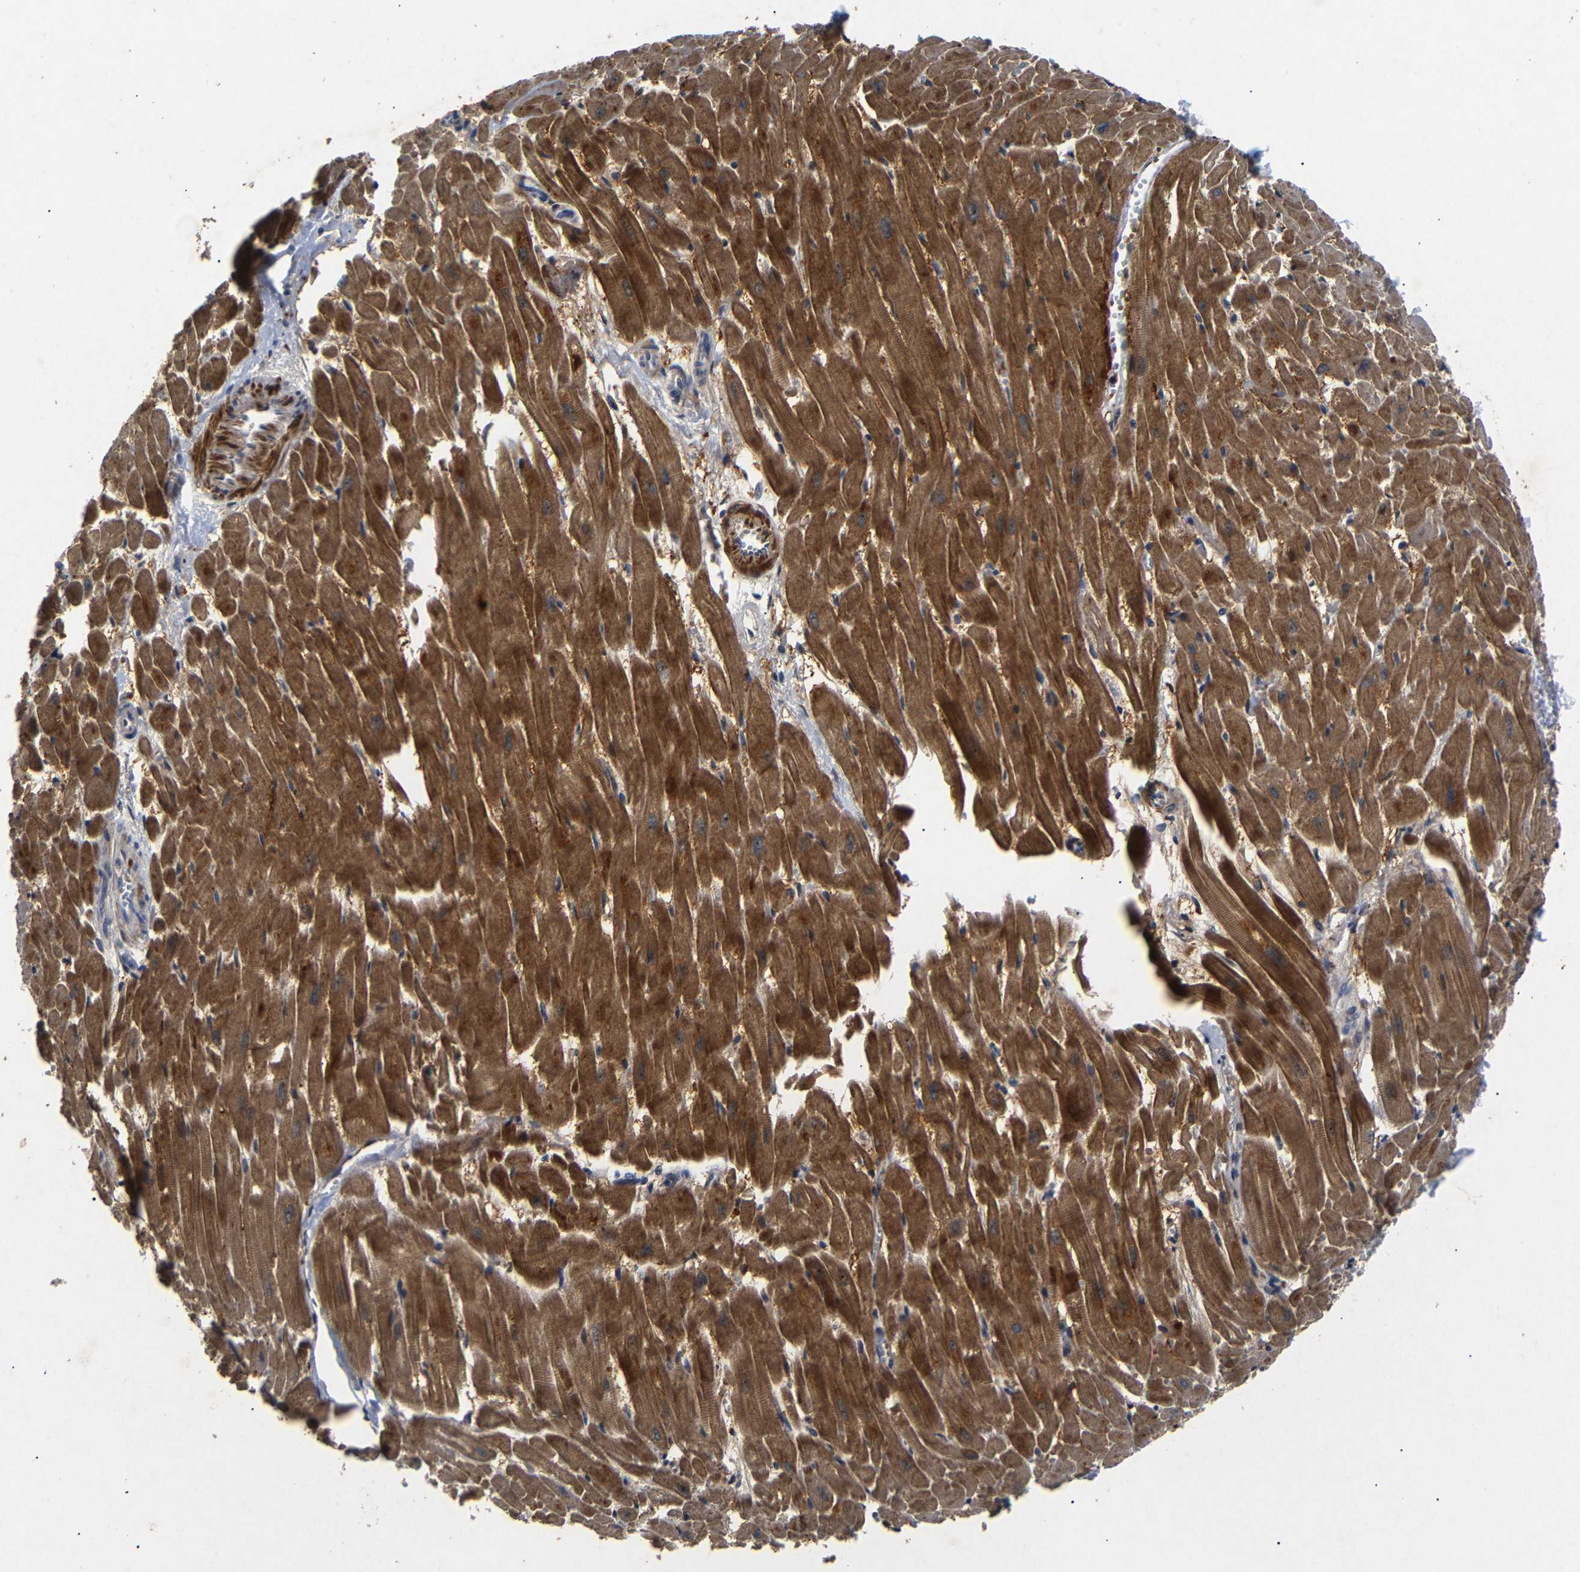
{"staining": {"intensity": "moderate", "quantity": ">75%", "location": "cytoplasmic/membranous"}, "tissue": "heart muscle", "cell_type": "Cardiomyocytes", "image_type": "normal", "snomed": [{"axis": "morphology", "description": "Normal tissue, NOS"}, {"axis": "topography", "description": "Heart"}], "caption": "Immunohistochemical staining of unremarkable human heart muscle exhibits moderate cytoplasmic/membranous protein positivity in approximately >75% of cardiomyocytes.", "gene": "PARN", "patient": {"sex": "female", "age": 19}}